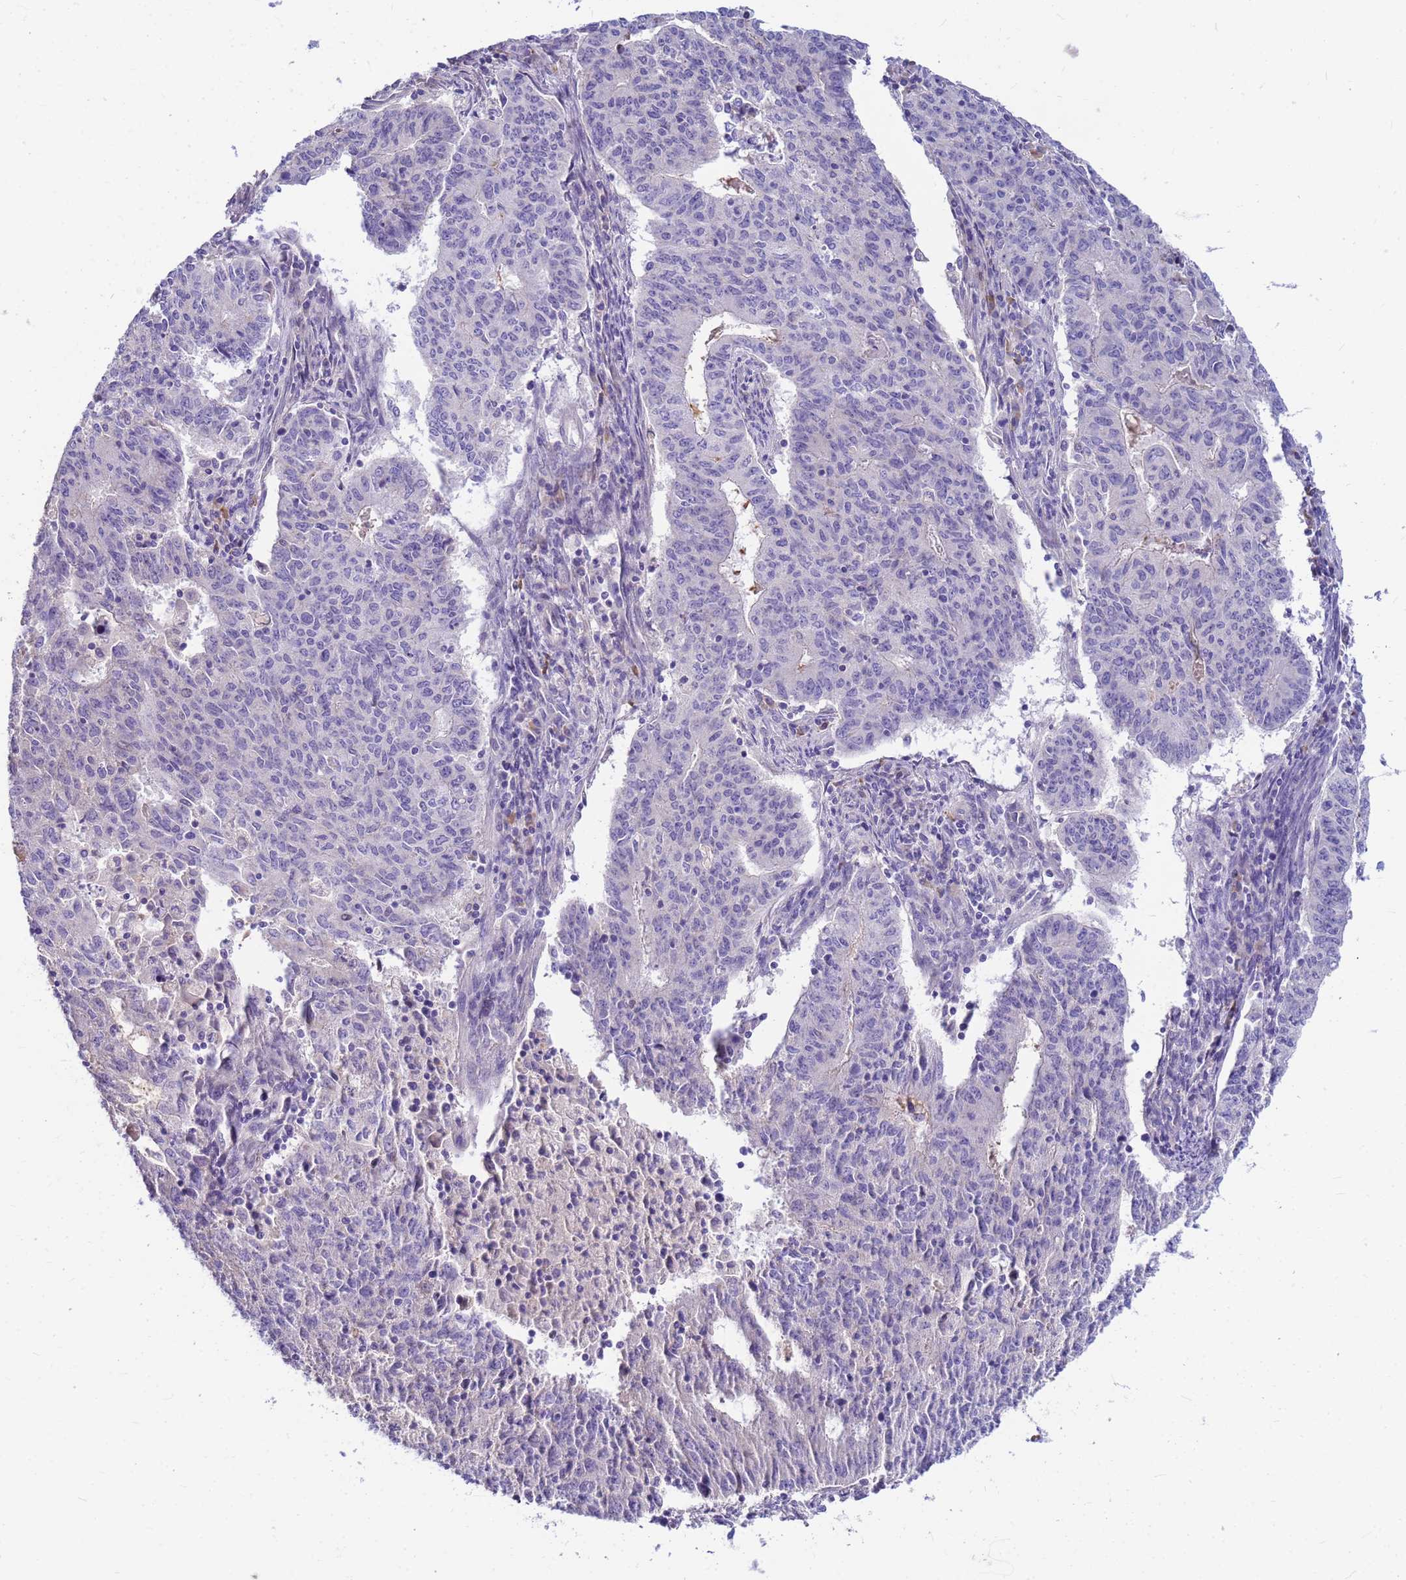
{"staining": {"intensity": "negative", "quantity": "none", "location": "none"}, "tissue": "endometrial cancer", "cell_type": "Tumor cells", "image_type": "cancer", "snomed": [{"axis": "morphology", "description": "Adenocarcinoma, NOS"}, {"axis": "topography", "description": "Endometrium"}], "caption": "There is no significant expression in tumor cells of adenocarcinoma (endometrial).", "gene": "DPRX", "patient": {"sex": "female", "age": 59}}